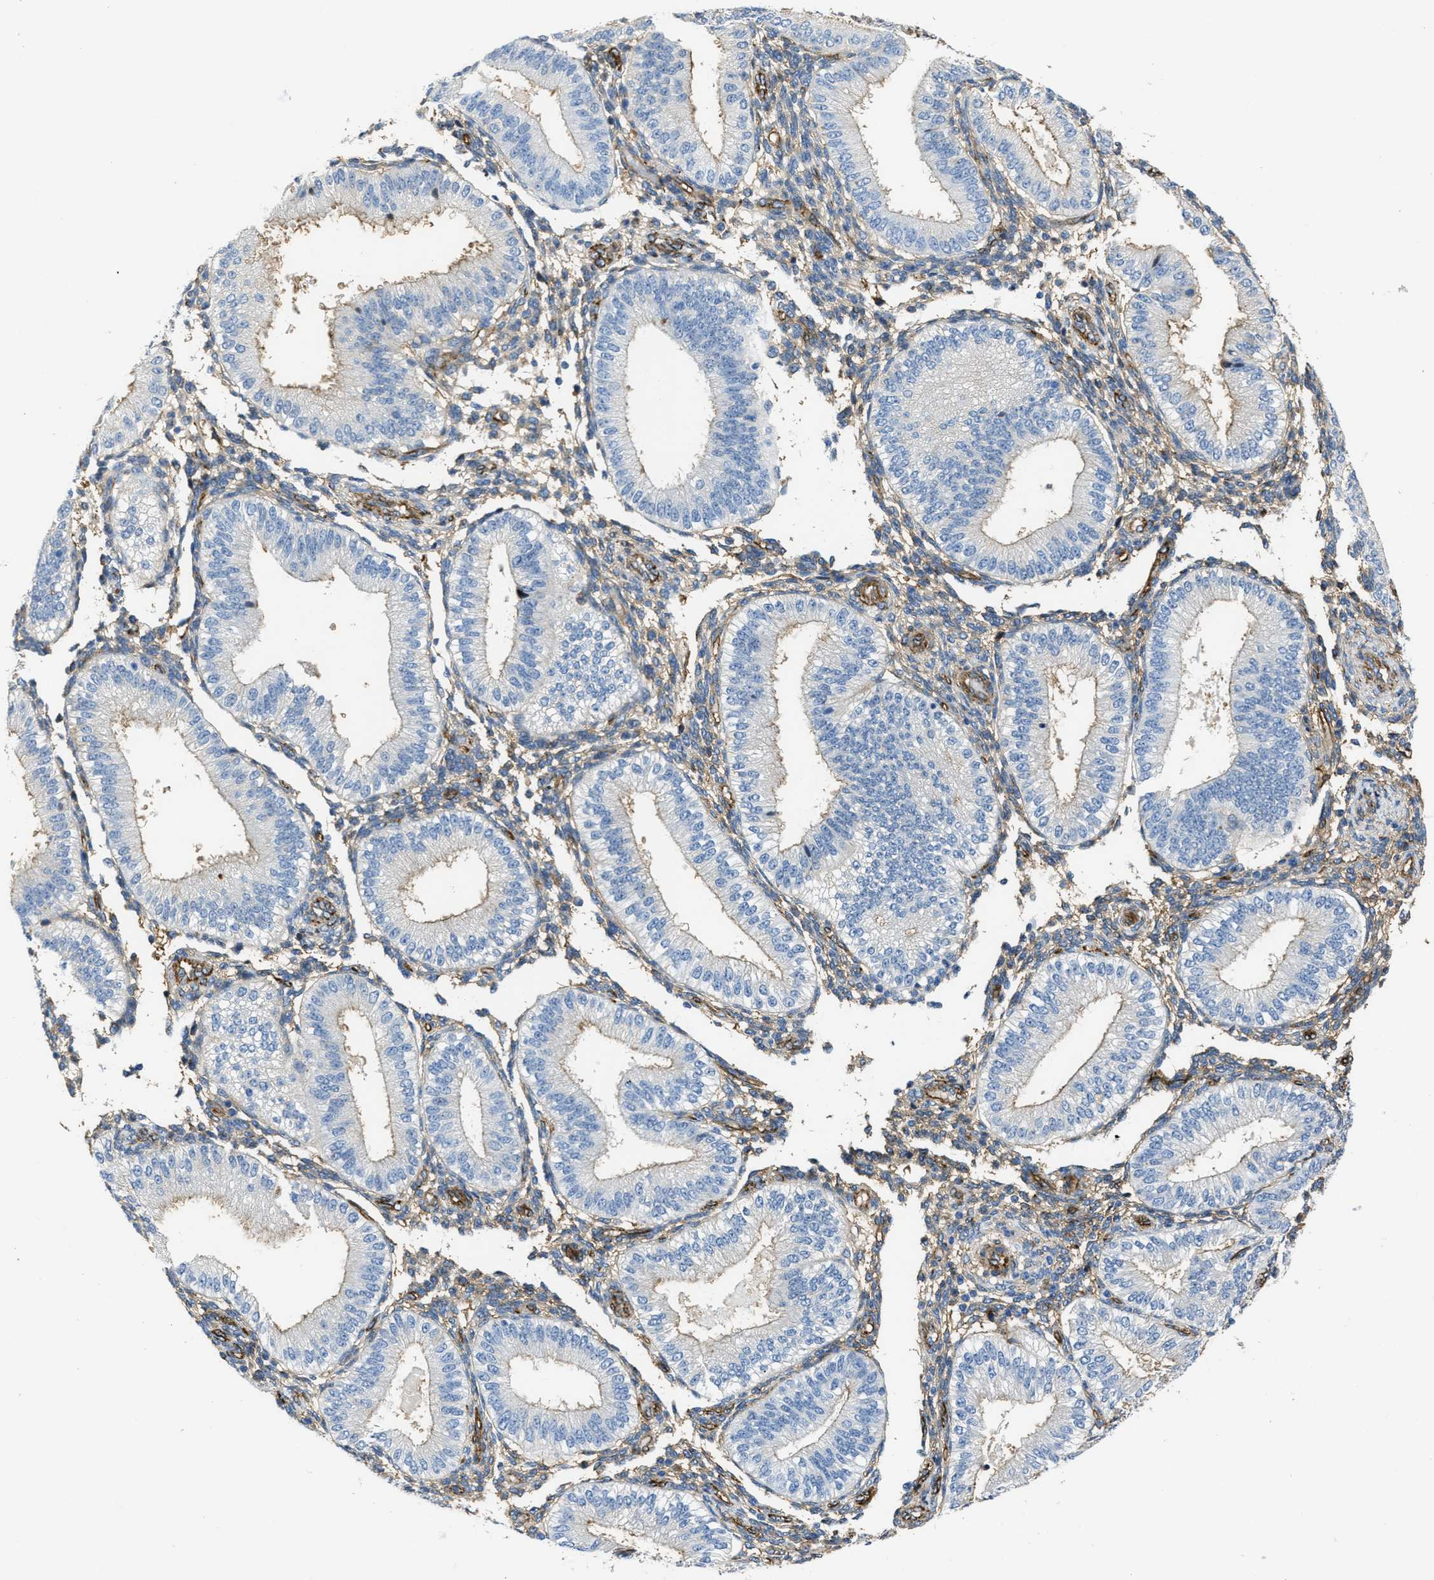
{"staining": {"intensity": "moderate", "quantity": ">75%", "location": "cytoplasmic/membranous"}, "tissue": "endometrium", "cell_type": "Cells in endometrial stroma", "image_type": "normal", "snomed": [{"axis": "morphology", "description": "Normal tissue, NOS"}, {"axis": "topography", "description": "Endometrium"}], "caption": "This photomicrograph shows unremarkable endometrium stained with immunohistochemistry (IHC) to label a protein in brown. The cytoplasmic/membranous of cells in endometrial stroma show moderate positivity for the protein. Nuclei are counter-stained blue.", "gene": "NAB1", "patient": {"sex": "female", "age": 39}}